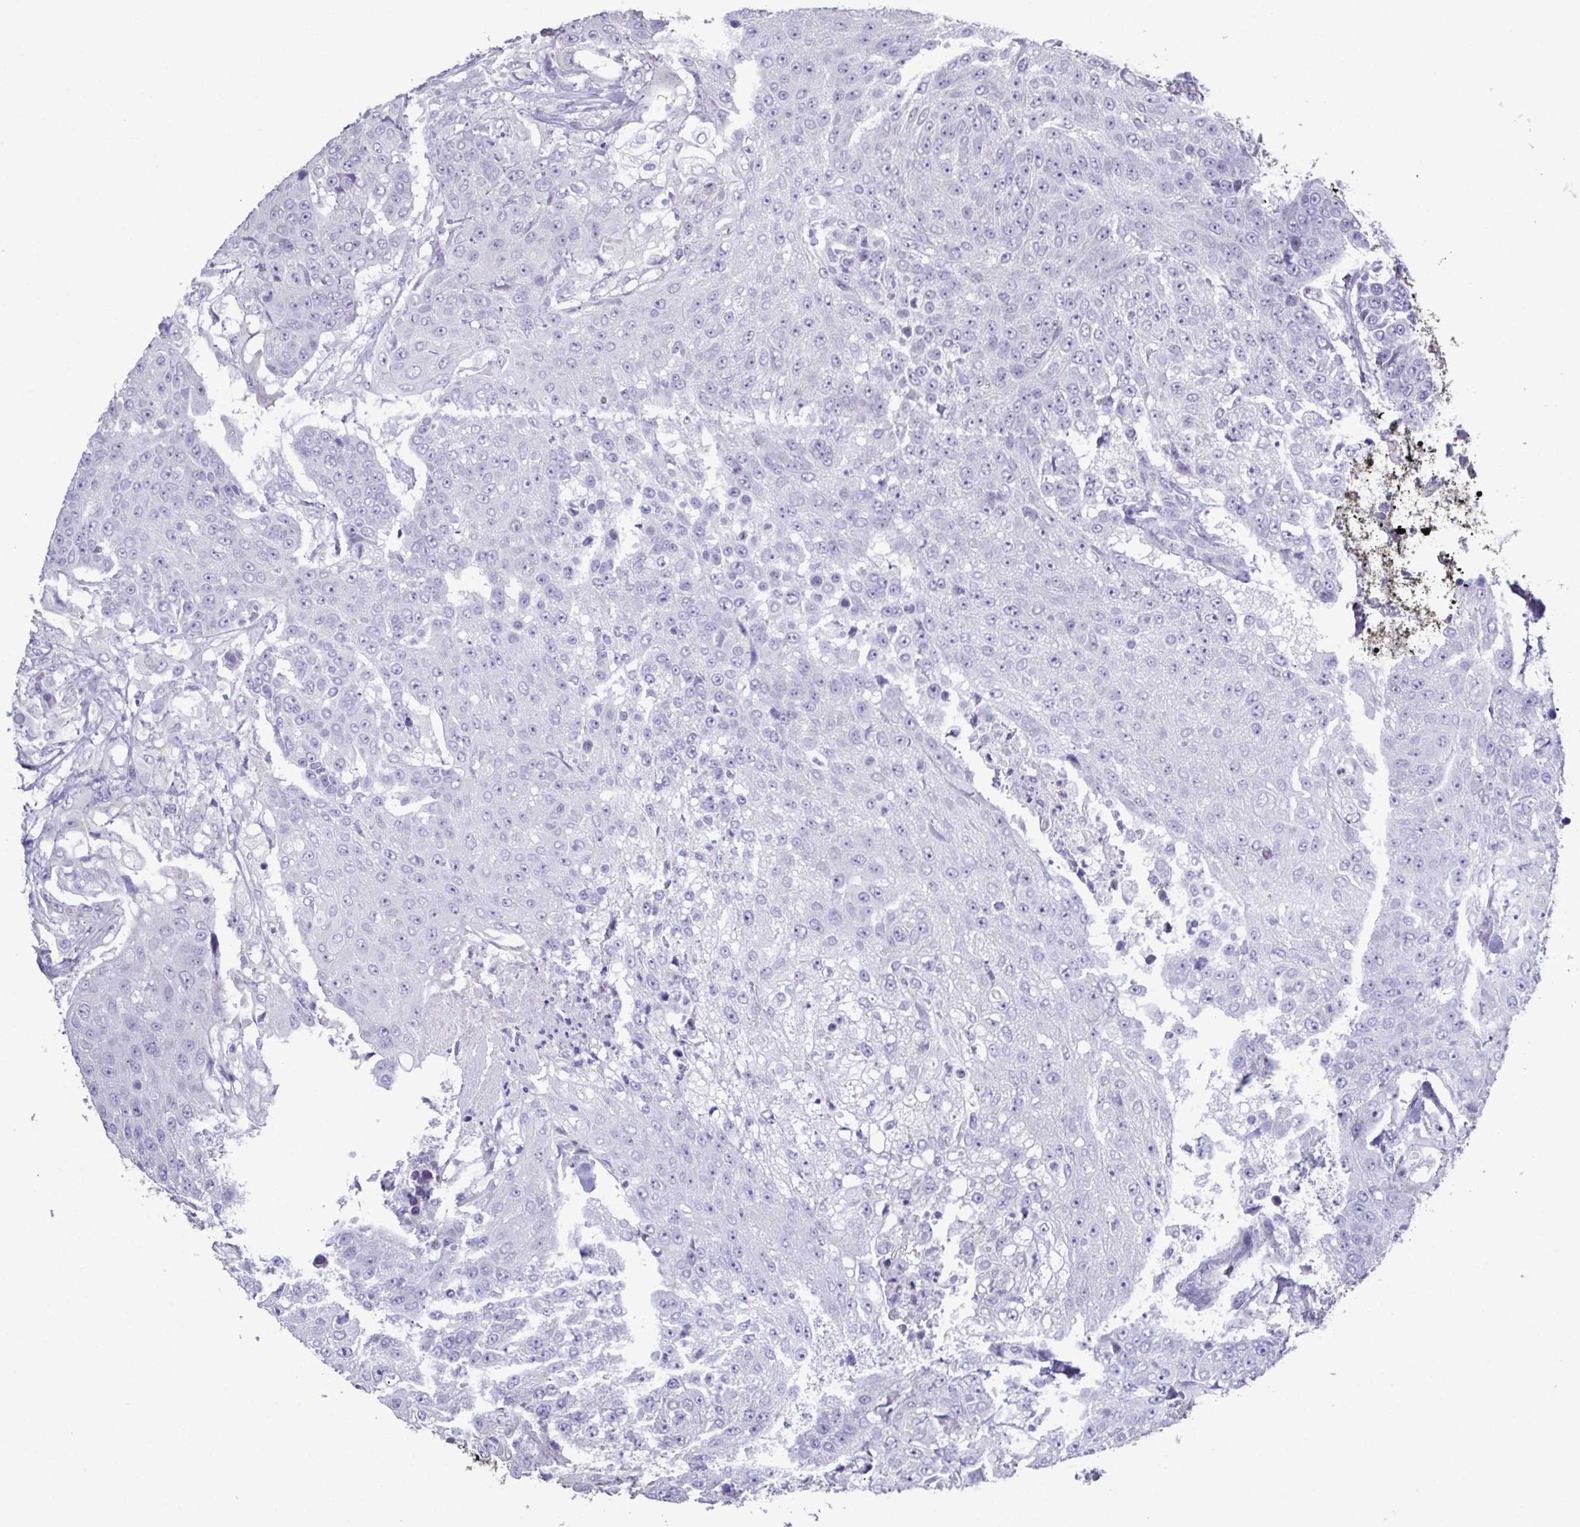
{"staining": {"intensity": "negative", "quantity": "none", "location": "none"}, "tissue": "urothelial cancer", "cell_type": "Tumor cells", "image_type": "cancer", "snomed": [{"axis": "morphology", "description": "Urothelial carcinoma, High grade"}, {"axis": "topography", "description": "Urinary bladder"}], "caption": "The histopathology image reveals no staining of tumor cells in high-grade urothelial carcinoma. The staining was performed using DAB to visualize the protein expression in brown, while the nuclei were stained in blue with hematoxylin (Magnification: 20x).", "gene": "GLDC", "patient": {"sex": "female", "age": 63}}